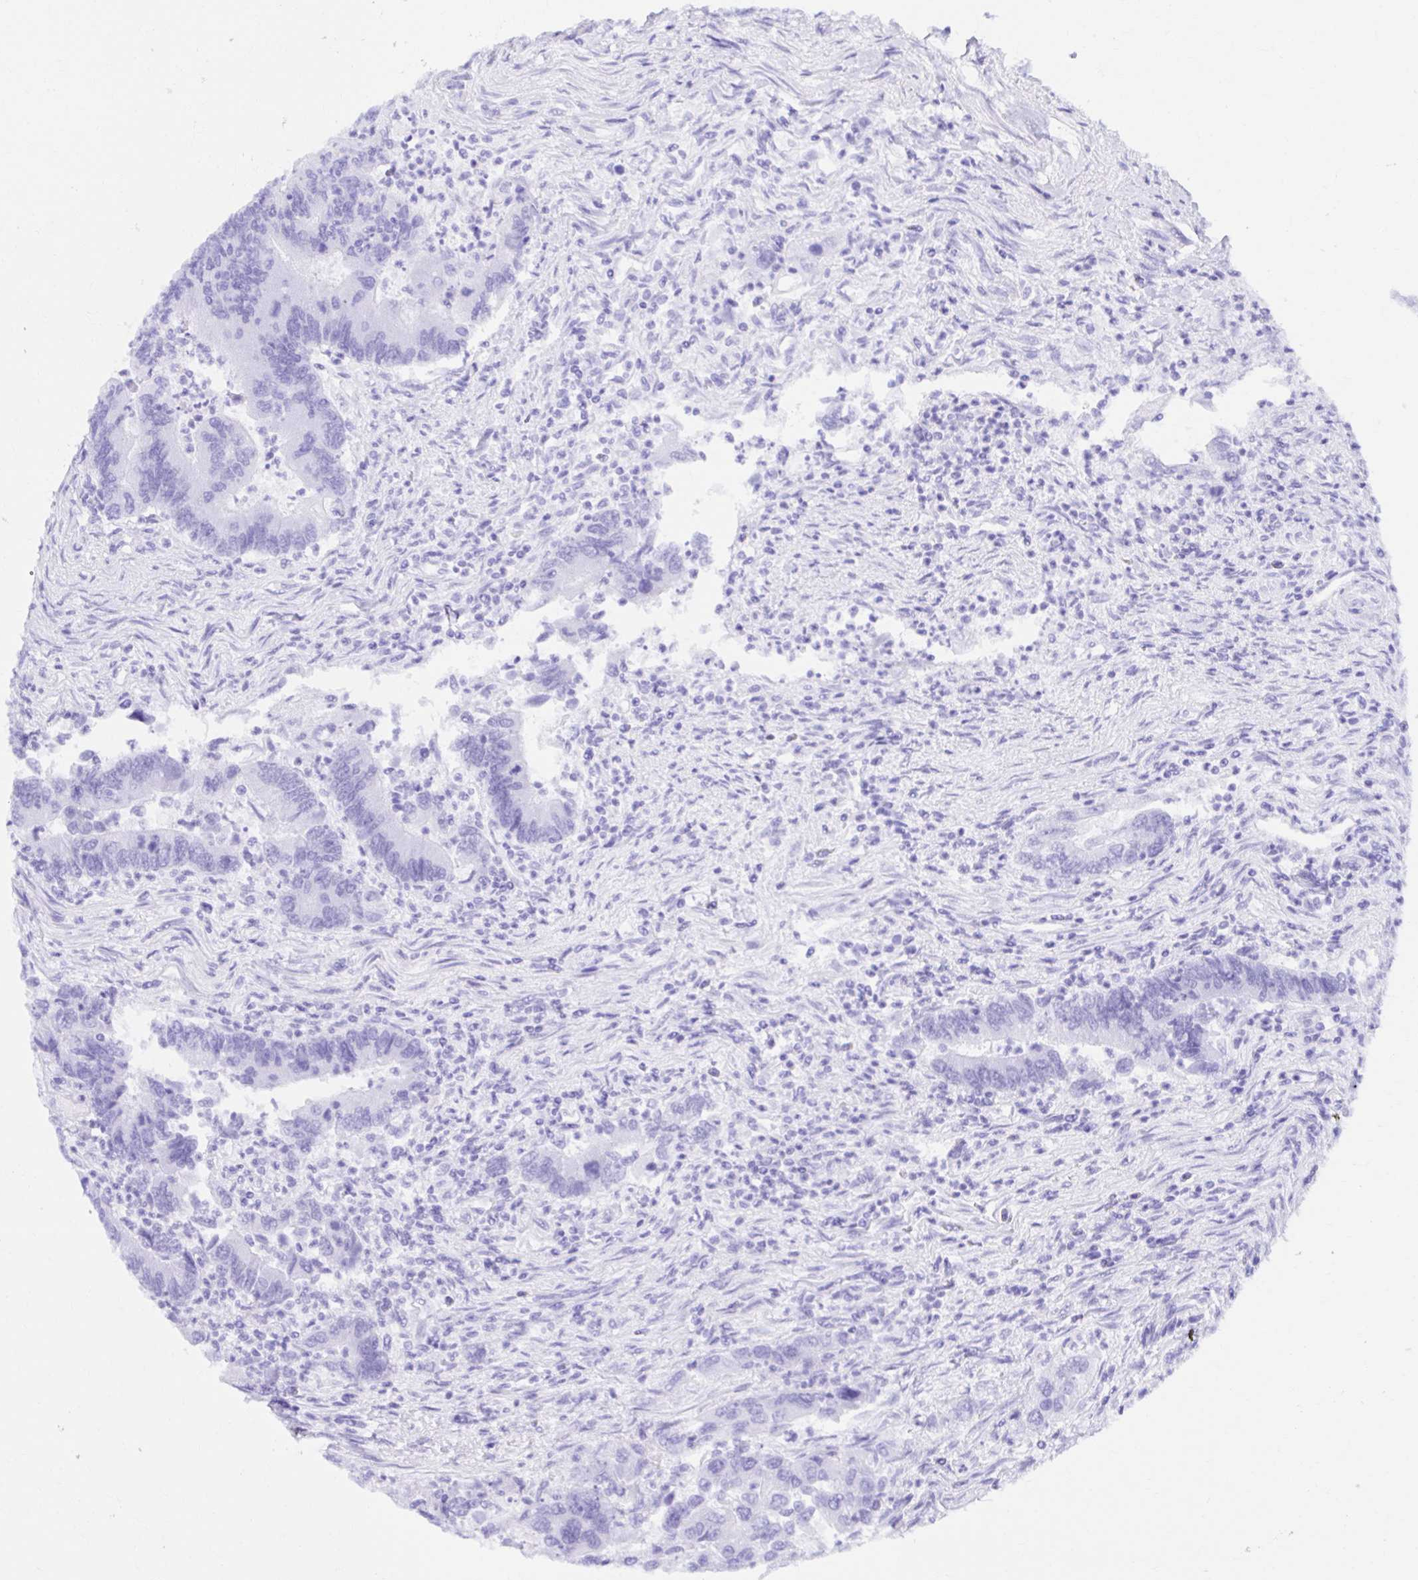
{"staining": {"intensity": "moderate", "quantity": "<25%", "location": "cytoplasmic/membranous"}, "tissue": "colorectal cancer", "cell_type": "Tumor cells", "image_type": "cancer", "snomed": [{"axis": "morphology", "description": "Adenocarcinoma, NOS"}, {"axis": "topography", "description": "Colon"}], "caption": "Immunohistochemistry (IHC) of human colorectal cancer demonstrates low levels of moderate cytoplasmic/membranous staining in approximately <25% of tumor cells.", "gene": "ABCB10", "patient": {"sex": "female", "age": 67}}